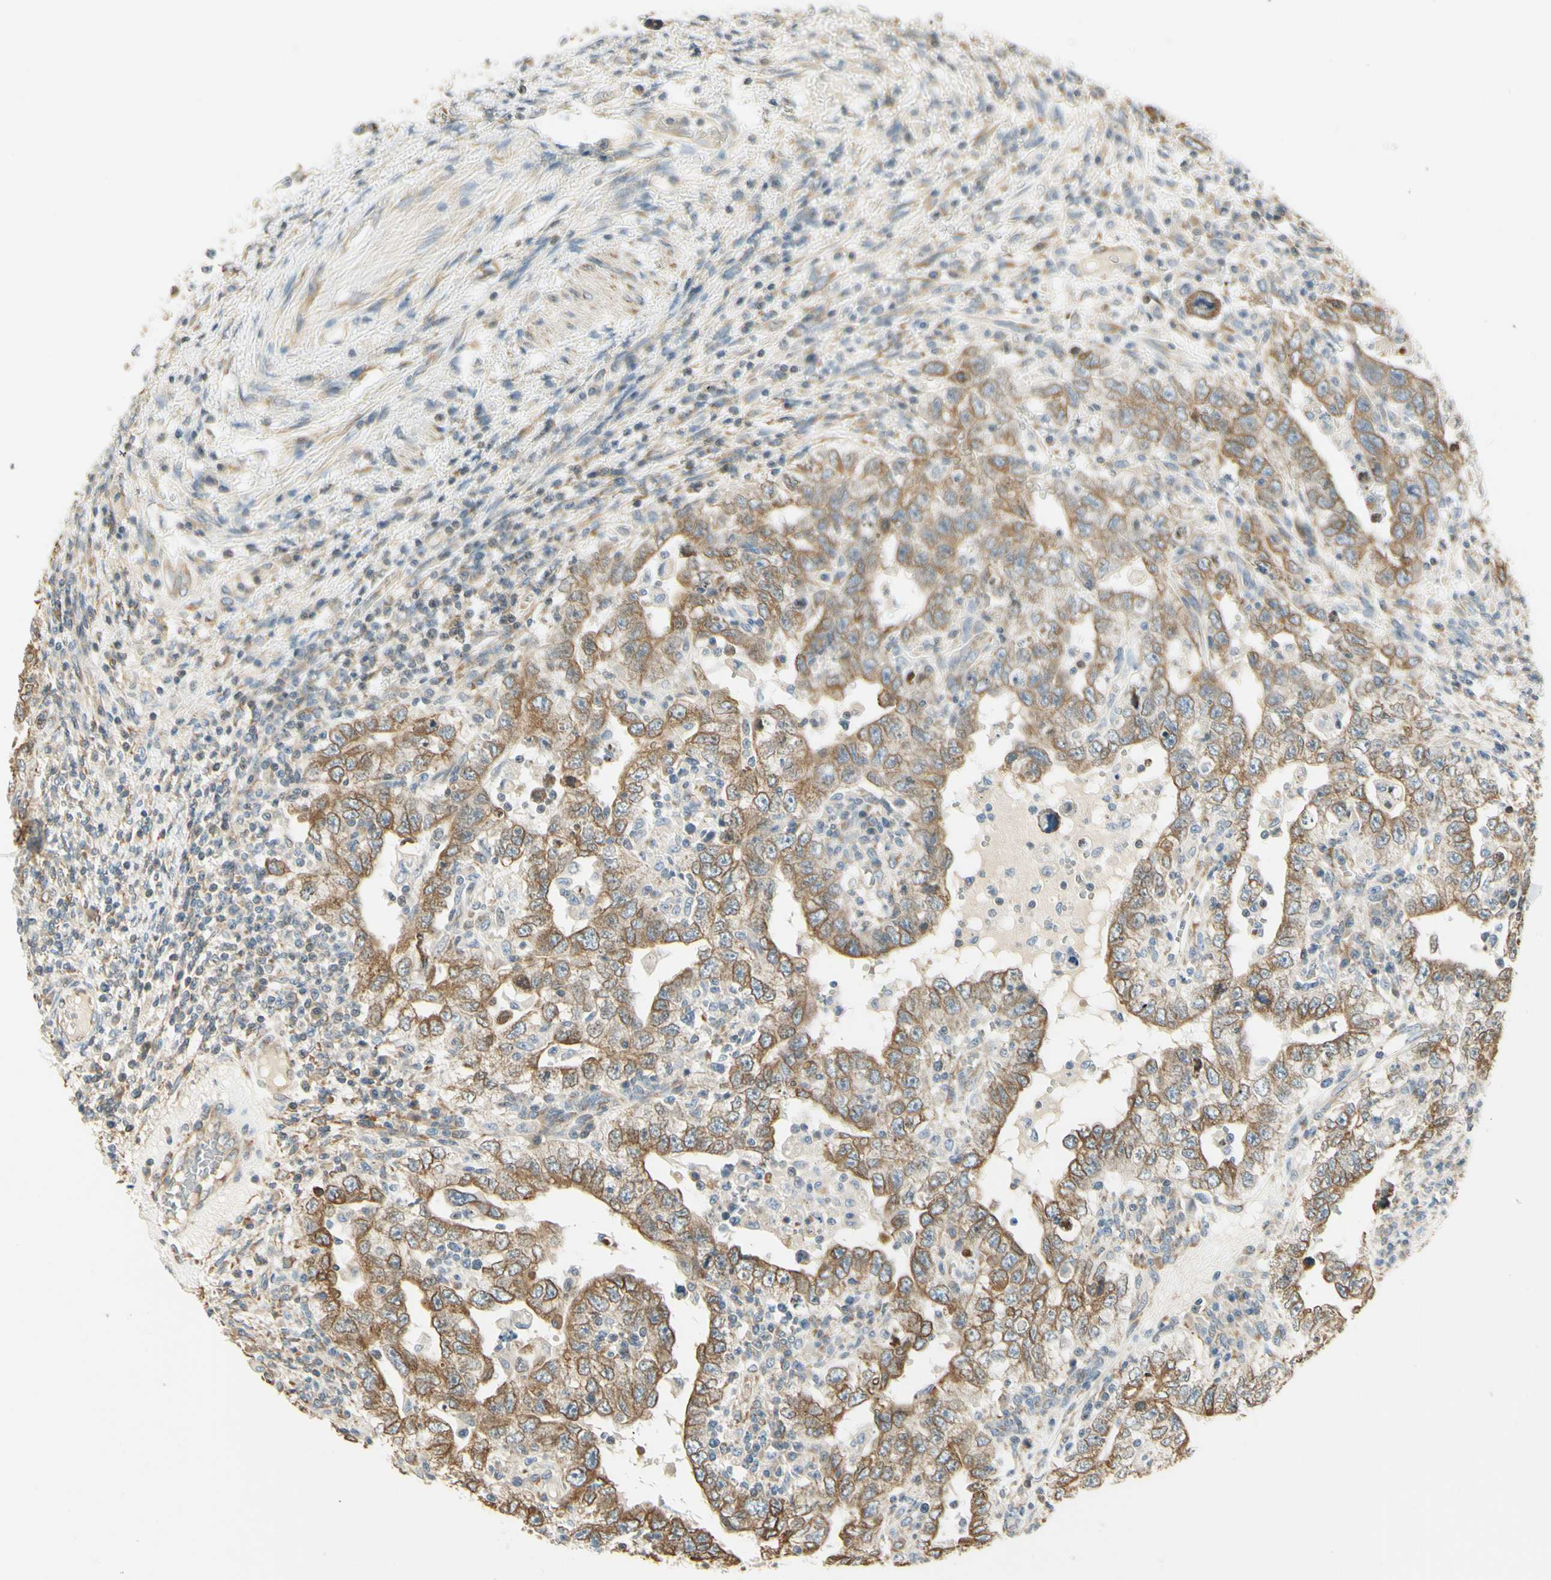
{"staining": {"intensity": "moderate", "quantity": "25%-75%", "location": "cytoplasmic/membranous"}, "tissue": "testis cancer", "cell_type": "Tumor cells", "image_type": "cancer", "snomed": [{"axis": "morphology", "description": "Carcinoma, Embryonal, NOS"}, {"axis": "topography", "description": "Testis"}], "caption": "An image showing moderate cytoplasmic/membranous staining in approximately 25%-75% of tumor cells in testis cancer, as visualized by brown immunohistochemical staining.", "gene": "IGDCC4", "patient": {"sex": "male", "age": 26}}